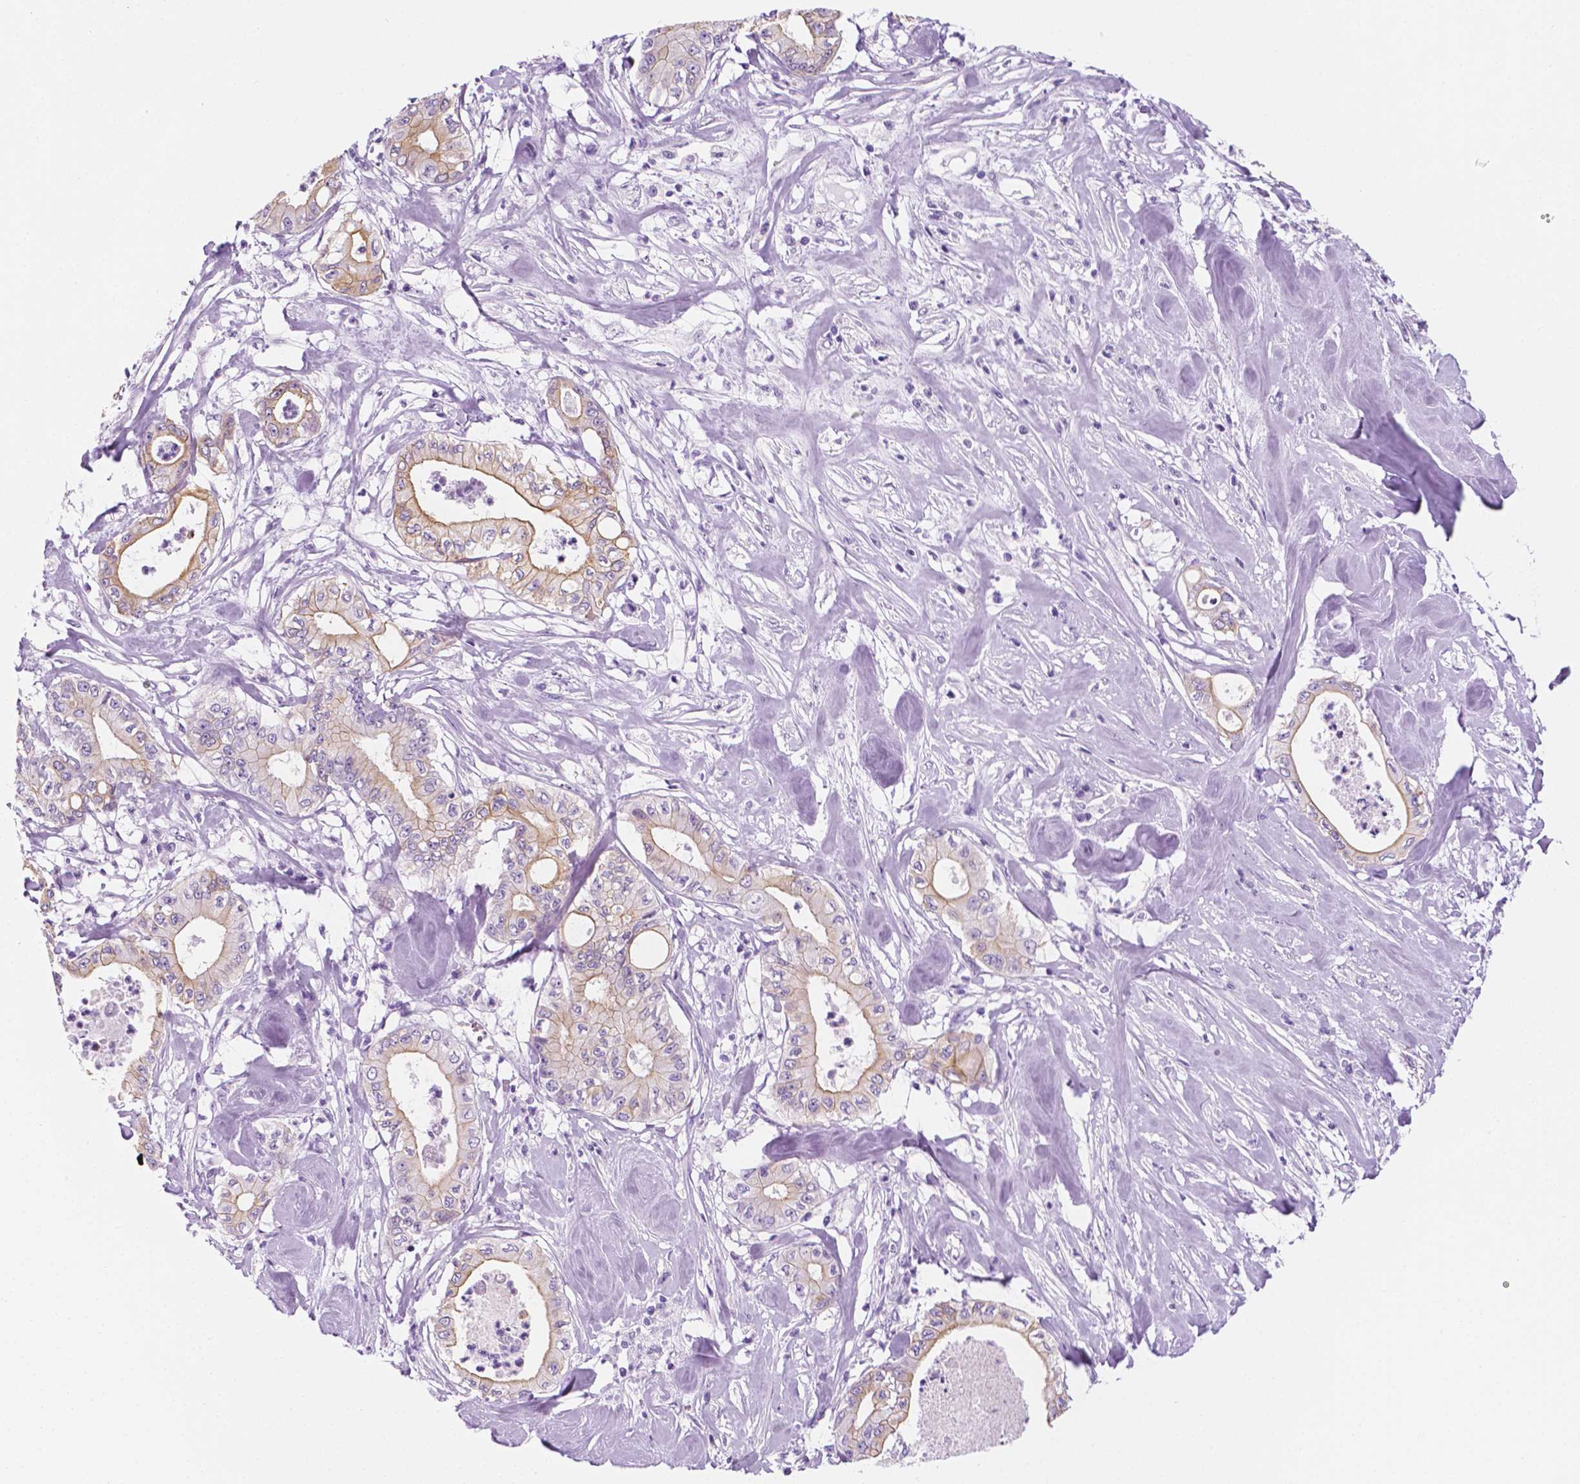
{"staining": {"intensity": "weak", "quantity": "25%-75%", "location": "cytoplasmic/membranous"}, "tissue": "pancreatic cancer", "cell_type": "Tumor cells", "image_type": "cancer", "snomed": [{"axis": "morphology", "description": "Adenocarcinoma, NOS"}, {"axis": "topography", "description": "Pancreas"}], "caption": "This is an image of immunohistochemistry (IHC) staining of pancreatic cancer (adenocarcinoma), which shows weak expression in the cytoplasmic/membranous of tumor cells.", "gene": "PPL", "patient": {"sex": "male", "age": 71}}